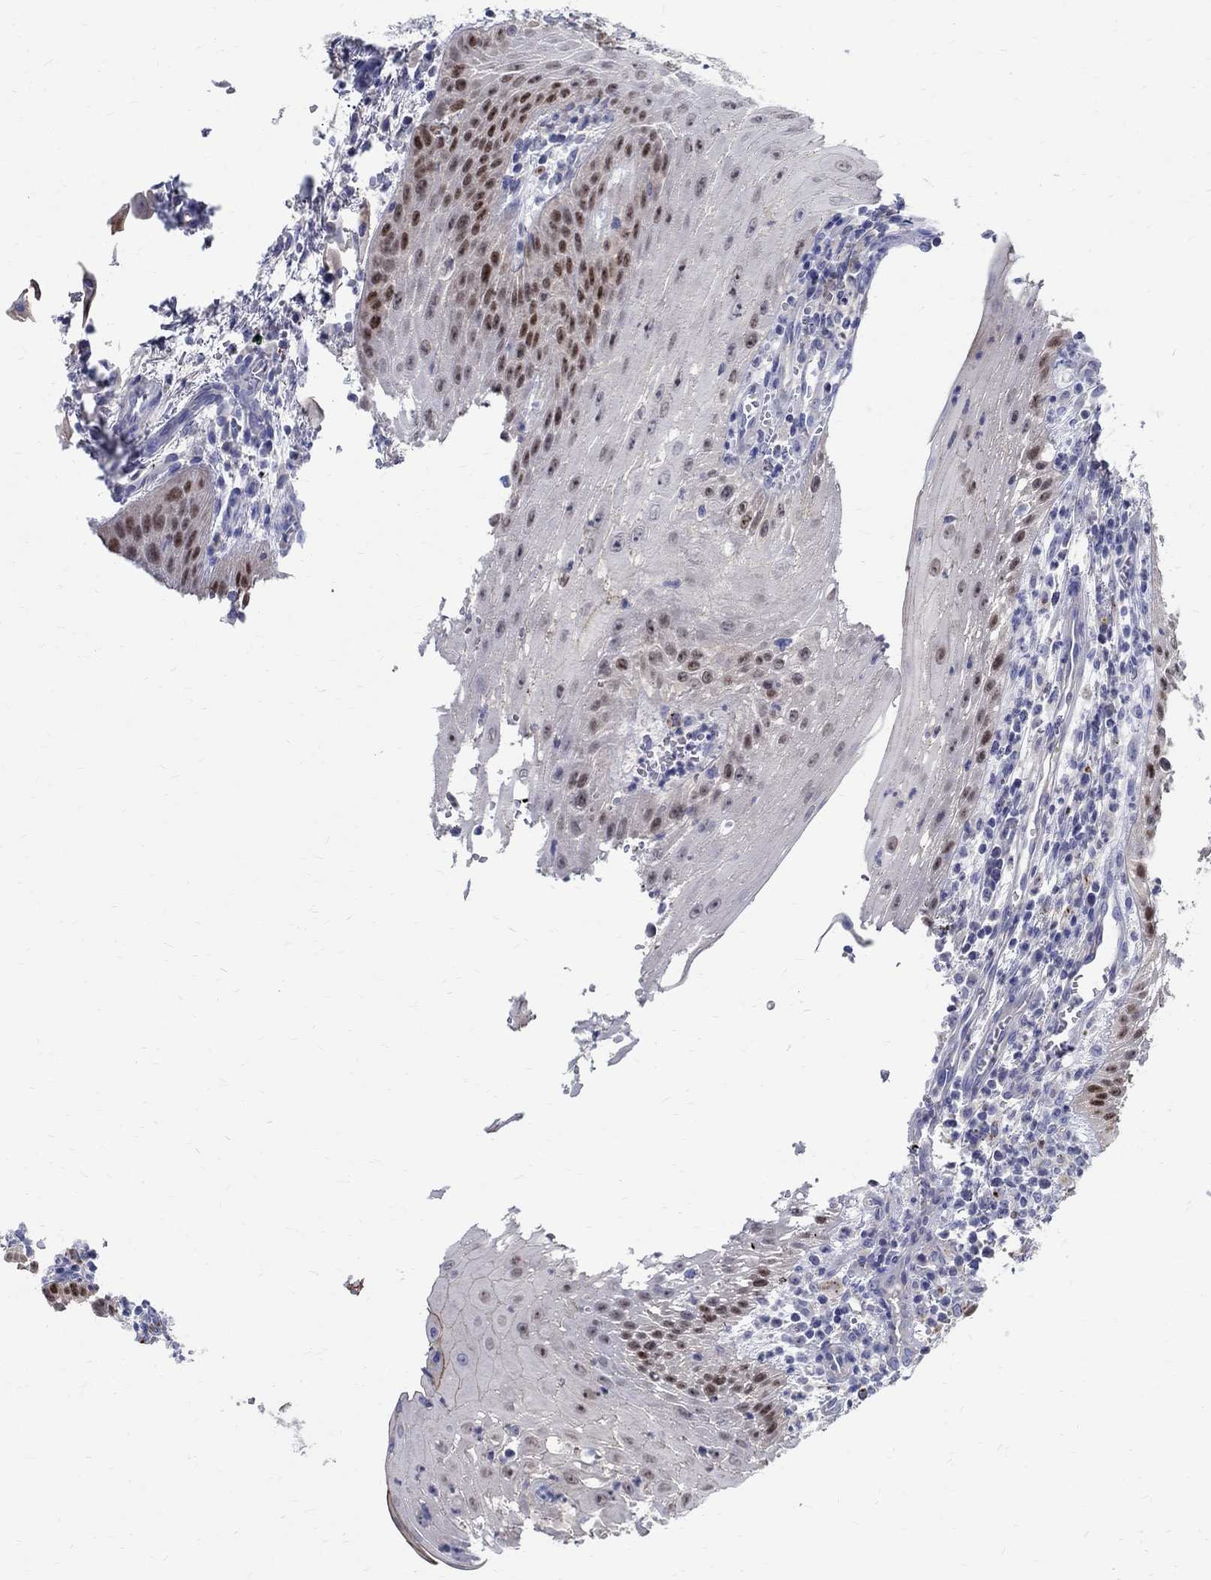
{"staining": {"intensity": "strong", "quantity": "<25%", "location": "nuclear"}, "tissue": "head and neck cancer", "cell_type": "Tumor cells", "image_type": "cancer", "snomed": [{"axis": "morphology", "description": "Squamous cell carcinoma, NOS"}, {"axis": "topography", "description": "Oral tissue"}, {"axis": "topography", "description": "Head-Neck"}], "caption": "Head and neck squamous cell carcinoma stained with DAB IHC displays medium levels of strong nuclear staining in about <25% of tumor cells.", "gene": "SOX2", "patient": {"sex": "male", "age": 58}}